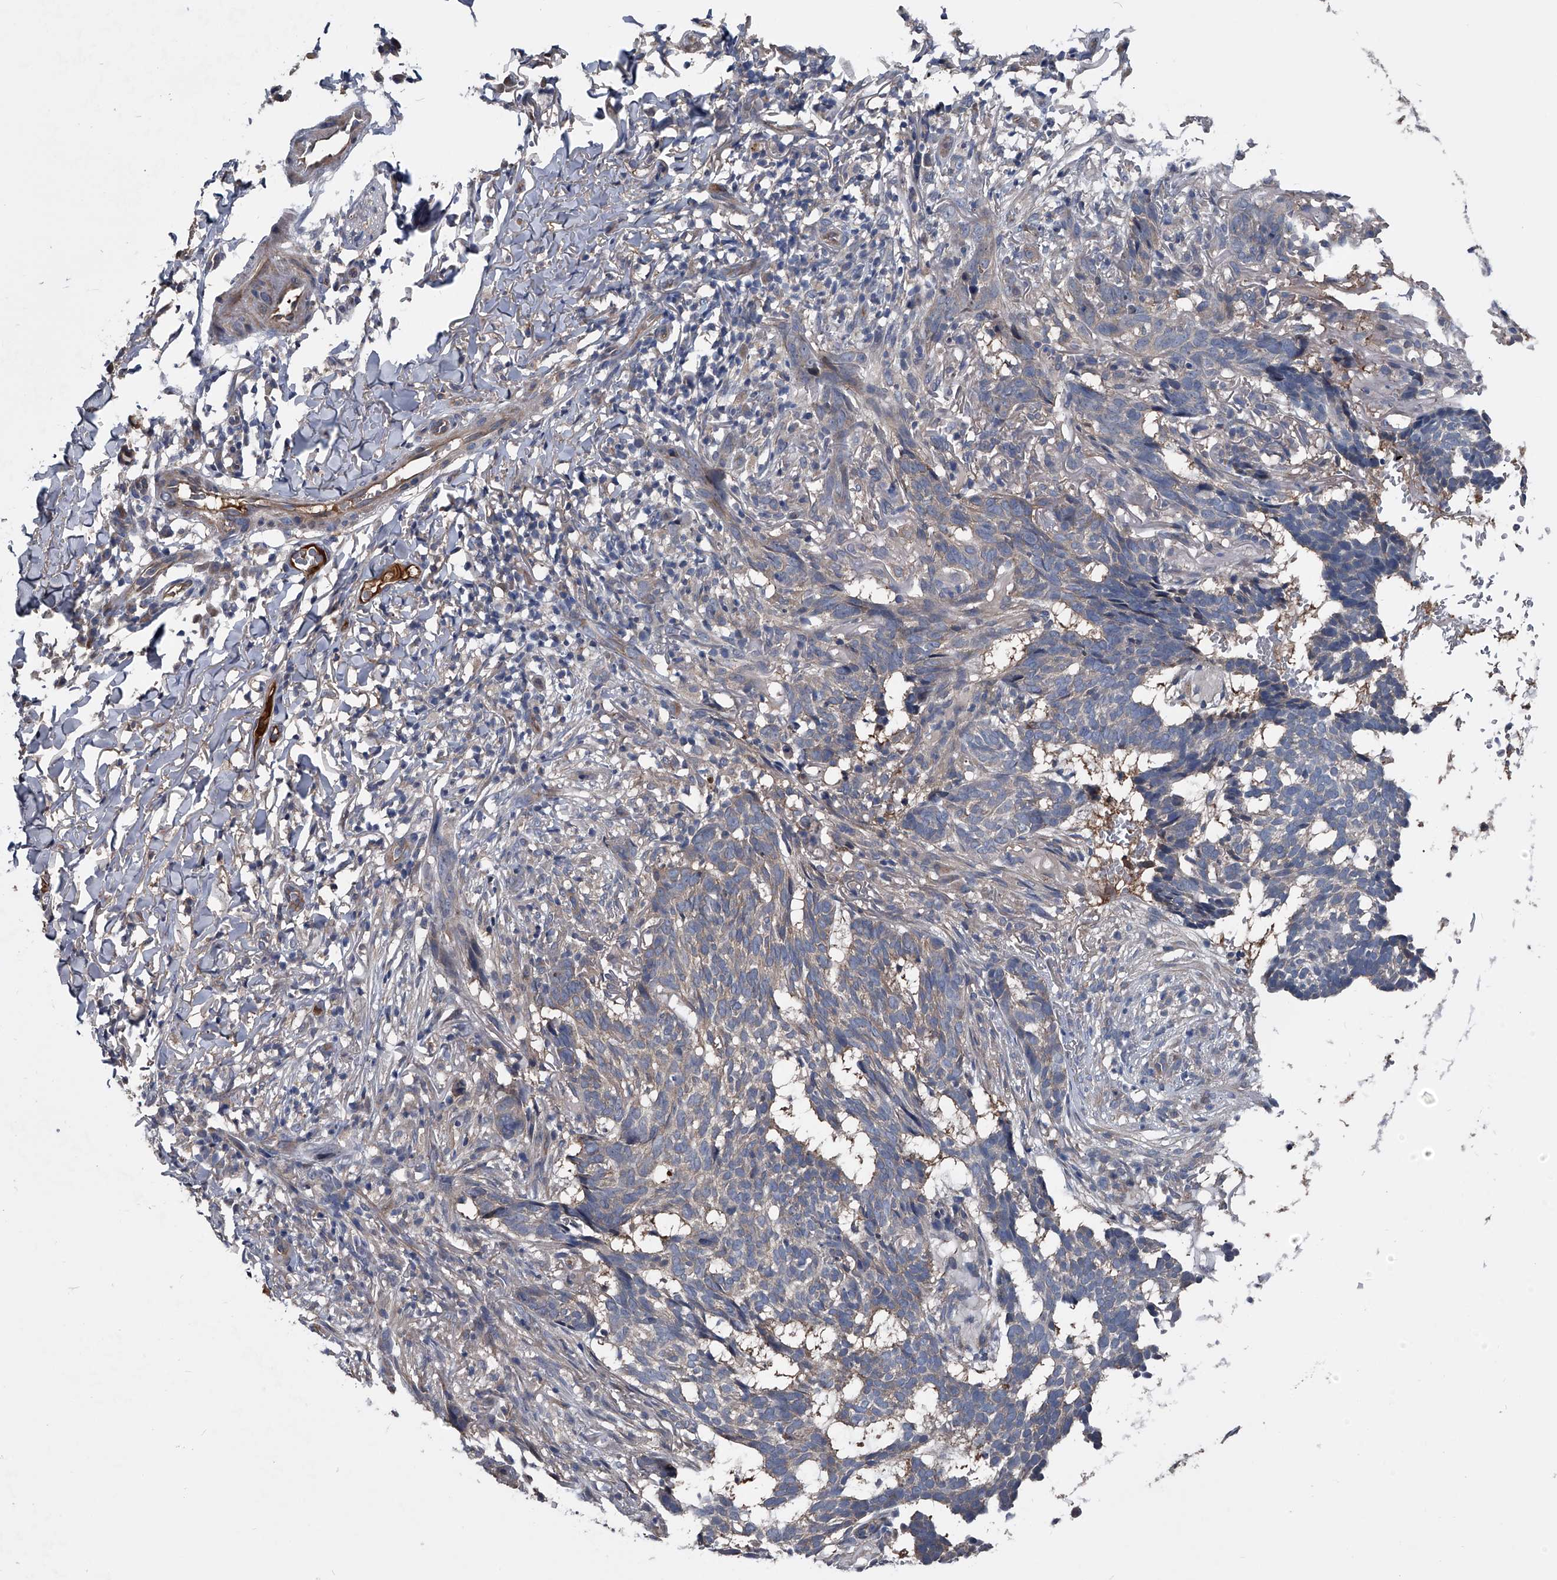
{"staining": {"intensity": "weak", "quantity": "25%-75%", "location": "cytoplasmic/membranous"}, "tissue": "skin cancer", "cell_type": "Tumor cells", "image_type": "cancer", "snomed": [{"axis": "morphology", "description": "Basal cell carcinoma"}, {"axis": "topography", "description": "Skin"}], "caption": "Immunohistochemistry staining of skin basal cell carcinoma, which reveals low levels of weak cytoplasmic/membranous expression in approximately 25%-75% of tumor cells indicating weak cytoplasmic/membranous protein positivity. The staining was performed using DAB (3,3'-diaminobenzidine) (brown) for protein detection and nuclei were counterstained in hematoxylin (blue).", "gene": "KIF13A", "patient": {"sex": "male", "age": 85}}